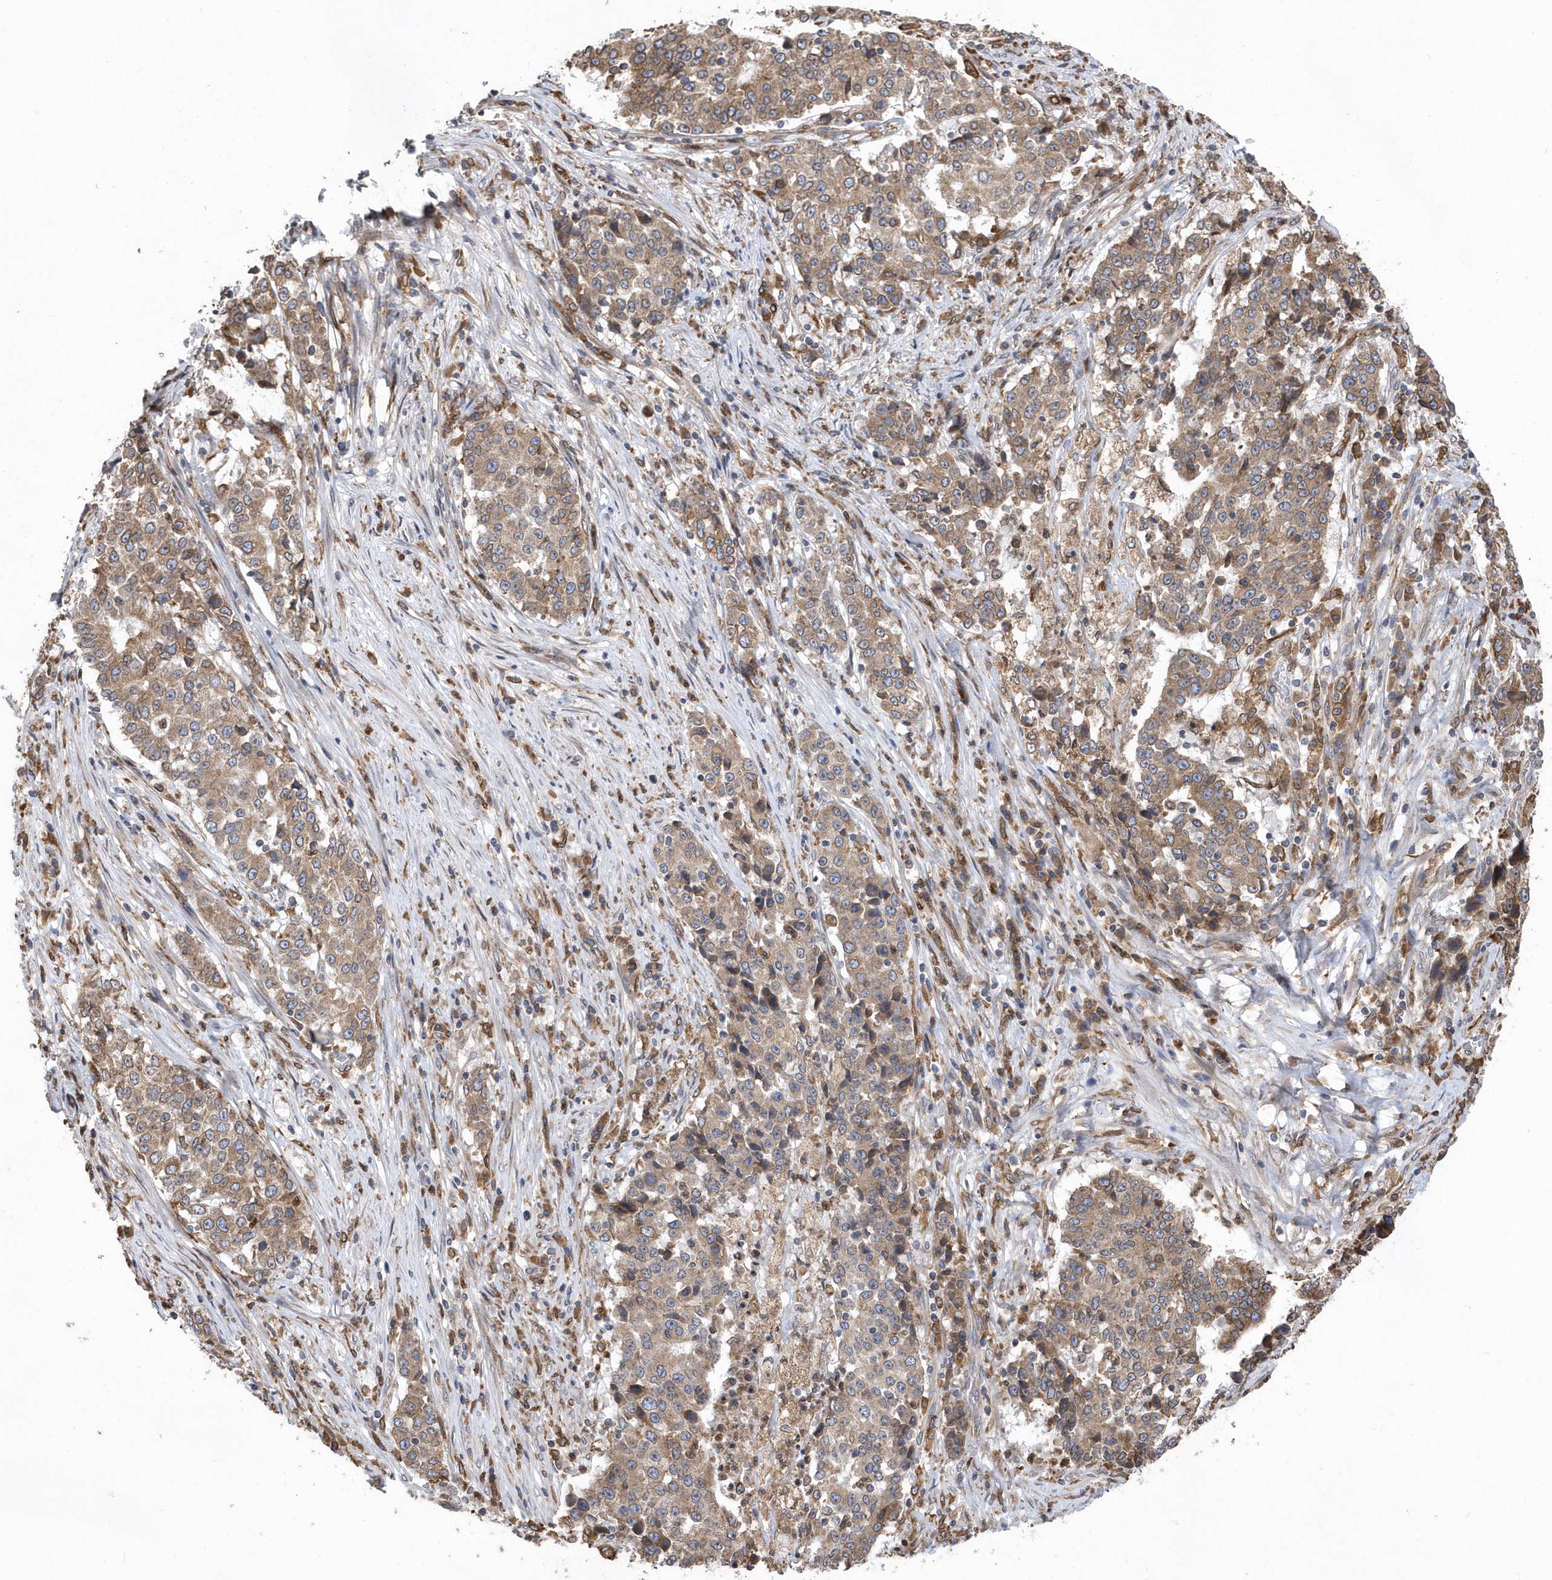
{"staining": {"intensity": "moderate", "quantity": ">75%", "location": "cytoplasmic/membranous"}, "tissue": "stomach cancer", "cell_type": "Tumor cells", "image_type": "cancer", "snomed": [{"axis": "morphology", "description": "Adenocarcinoma, NOS"}, {"axis": "topography", "description": "Stomach"}], "caption": "Immunohistochemistry (IHC) of stomach cancer displays medium levels of moderate cytoplasmic/membranous expression in about >75% of tumor cells.", "gene": "VAMP7", "patient": {"sex": "male", "age": 59}}